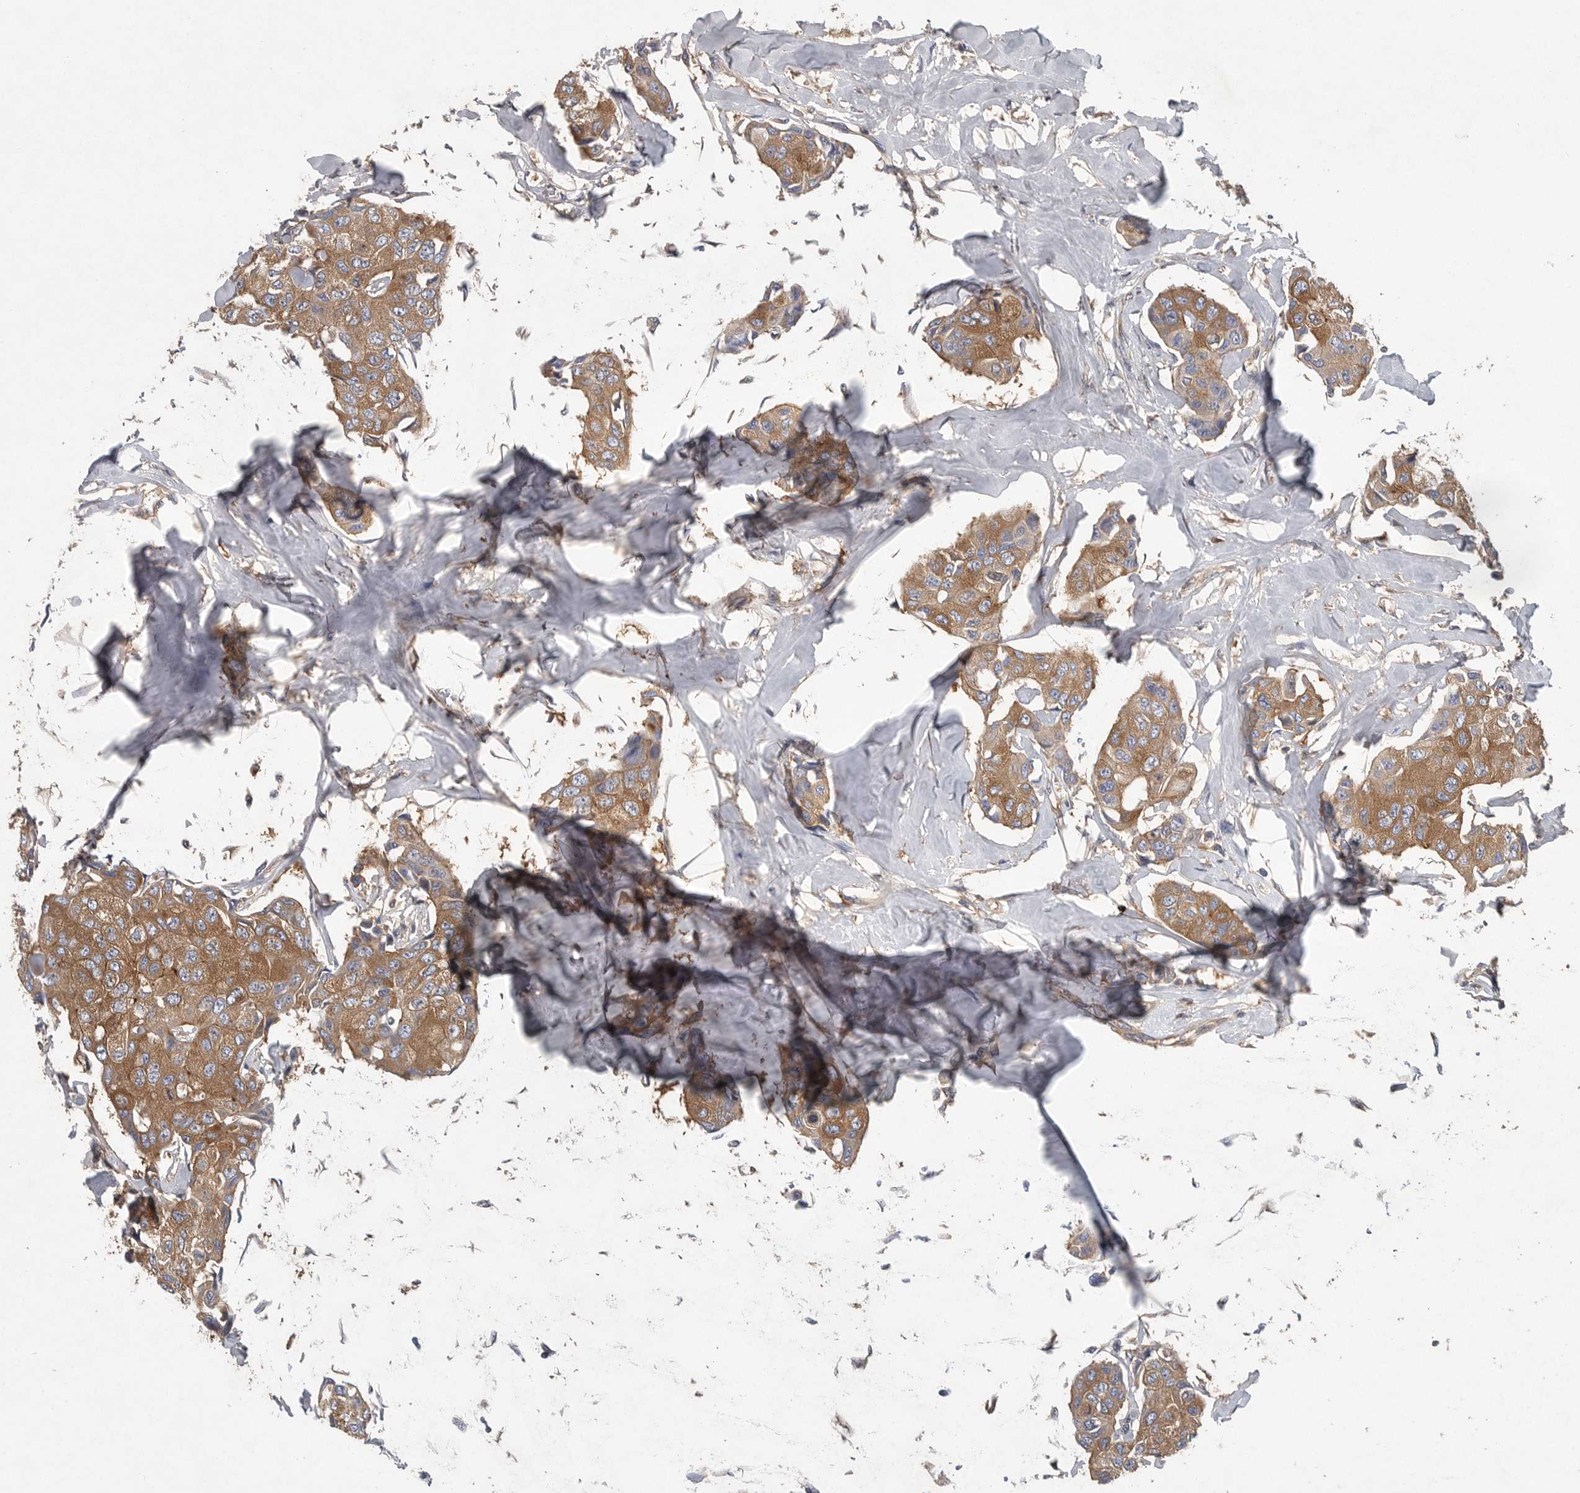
{"staining": {"intensity": "moderate", "quantity": ">75%", "location": "cytoplasmic/membranous"}, "tissue": "breast cancer", "cell_type": "Tumor cells", "image_type": "cancer", "snomed": [{"axis": "morphology", "description": "Duct carcinoma"}, {"axis": "topography", "description": "Breast"}], "caption": "A brown stain labels moderate cytoplasmic/membranous expression of a protein in breast cancer (infiltrating ductal carcinoma) tumor cells.", "gene": "OXR1", "patient": {"sex": "female", "age": 80}}